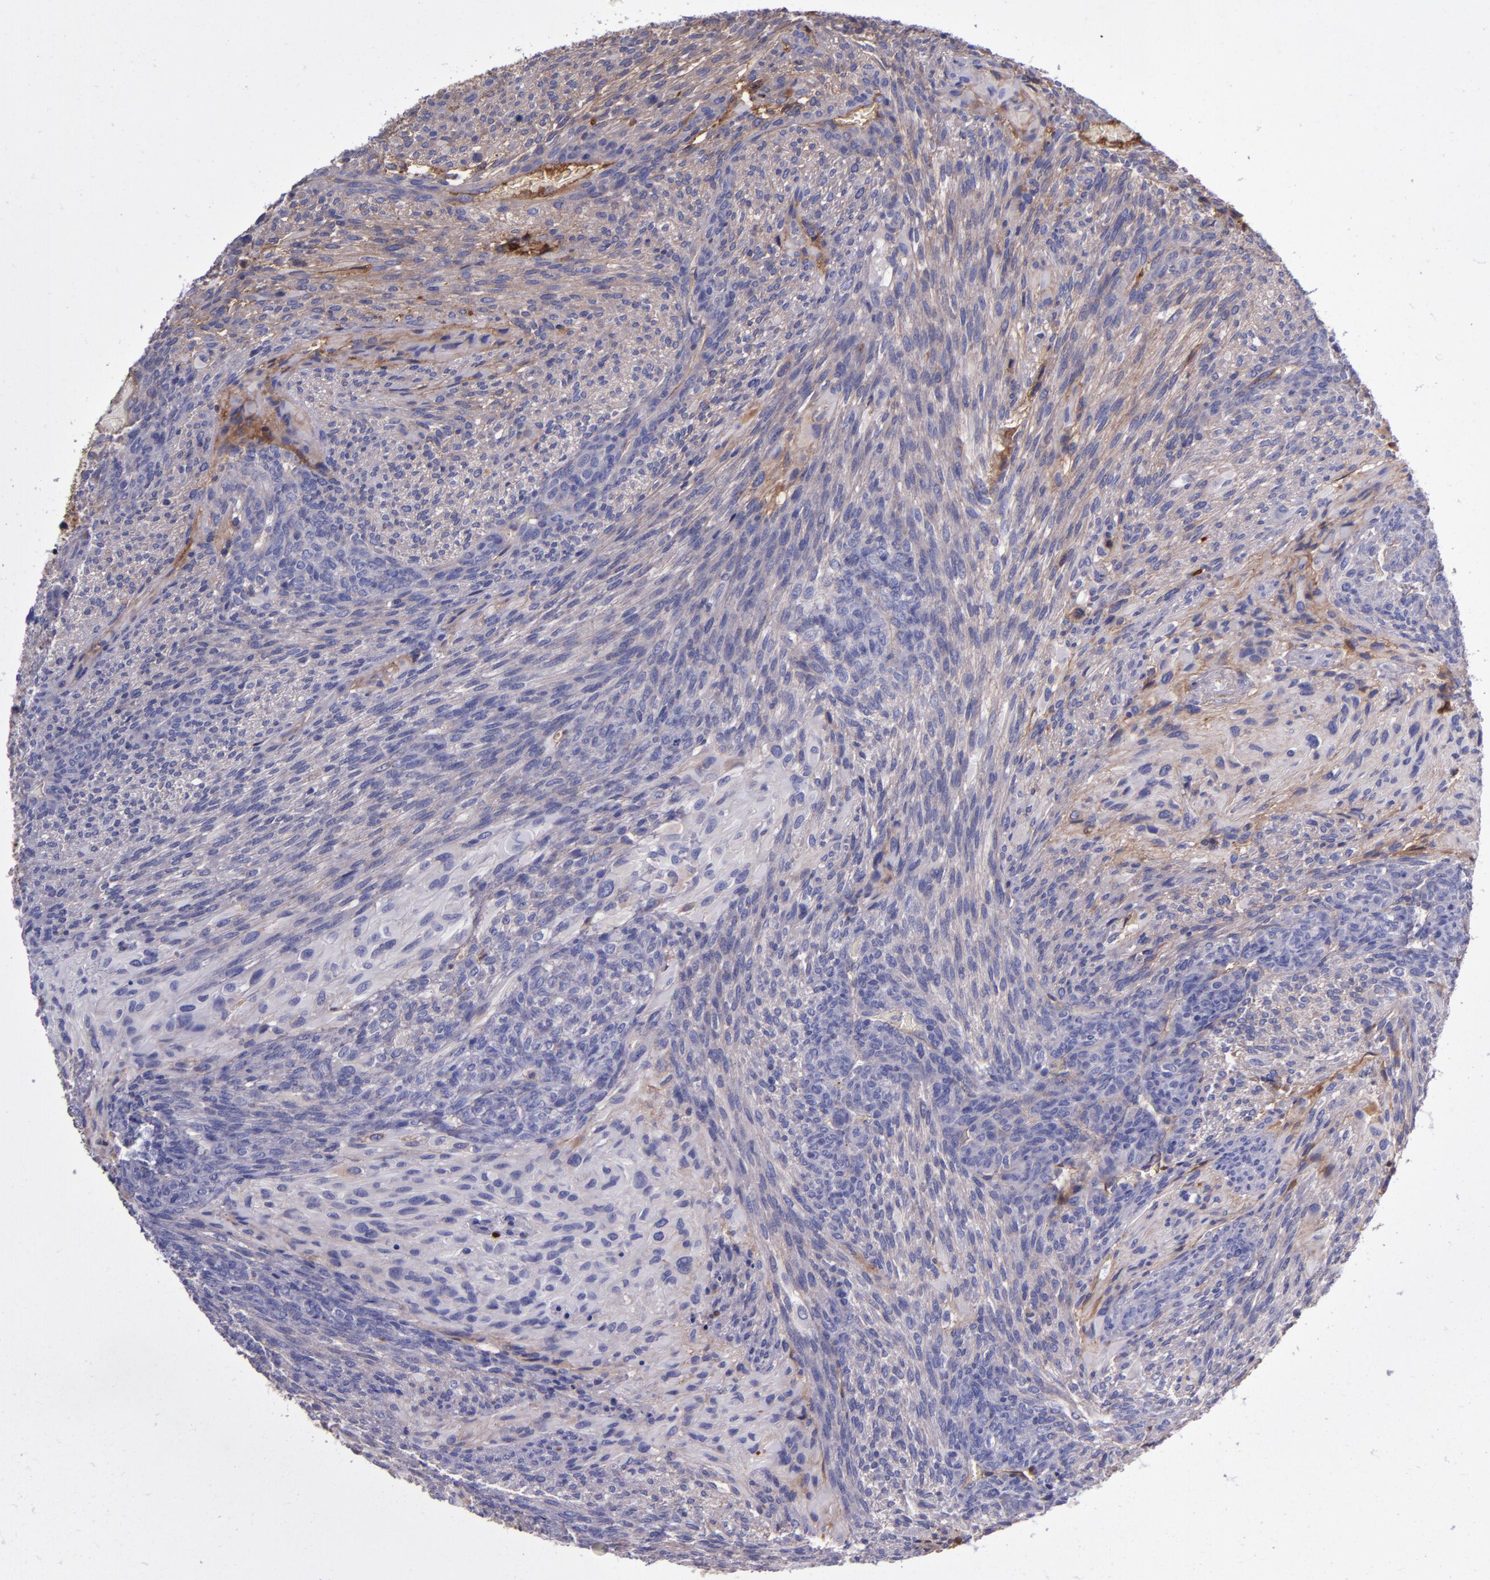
{"staining": {"intensity": "weak", "quantity": "<25%", "location": "cytoplasmic/membranous"}, "tissue": "glioma", "cell_type": "Tumor cells", "image_type": "cancer", "snomed": [{"axis": "morphology", "description": "Glioma, malignant, High grade"}, {"axis": "topography", "description": "Cerebral cortex"}], "caption": "IHC histopathology image of neoplastic tissue: high-grade glioma (malignant) stained with DAB (3,3'-diaminobenzidine) reveals no significant protein positivity in tumor cells. (Immunohistochemistry (ihc), brightfield microscopy, high magnification).", "gene": "CLEC3B", "patient": {"sex": "female", "age": 55}}